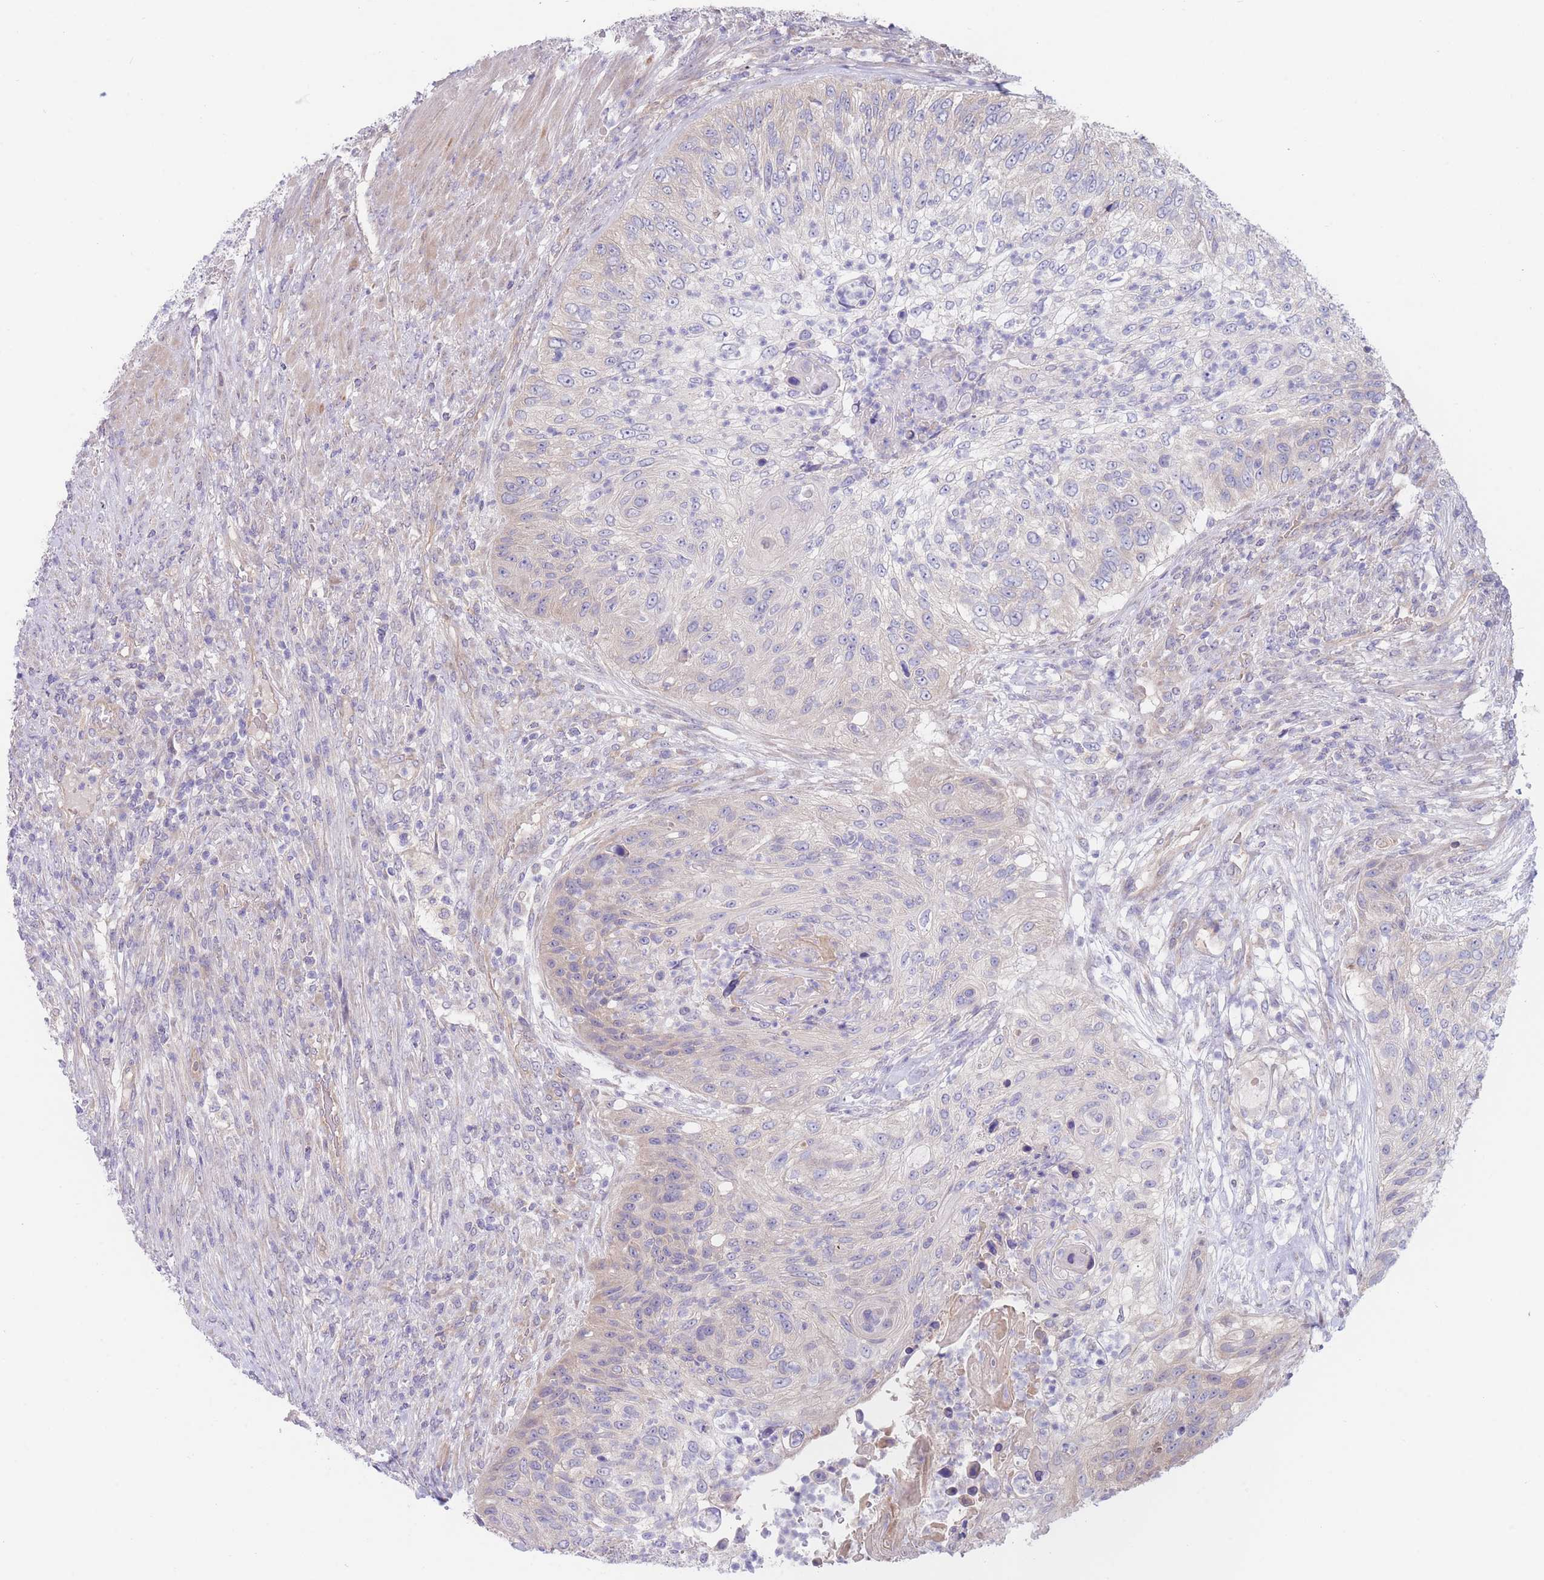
{"staining": {"intensity": "negative", "quantity": "none", "location": "none"}, "tissue": "urothelial cancer", "cell_type": "Tumor cells", "image_type": "cancer", "snomed": [{"axis": "morphology", "description": "Urothelial carcinoma, High grade"}, {"axis": "topography", "description": "Urinary bladder"}], "caption": "This photomicrograph is of high-grade urothelial carcinoma stained with immunohistochemistry to label a protein in brown with the nuclei are counter-stained blue. There is no staining in tumor cells. The staining was performed using DAB to visualize the protein expression in brown, while the nuclei were stained in blue with hematoxylin (Magnification: 20x).", "gene": "ZNF281", "patient": {"sex": "female", "age": 60}}